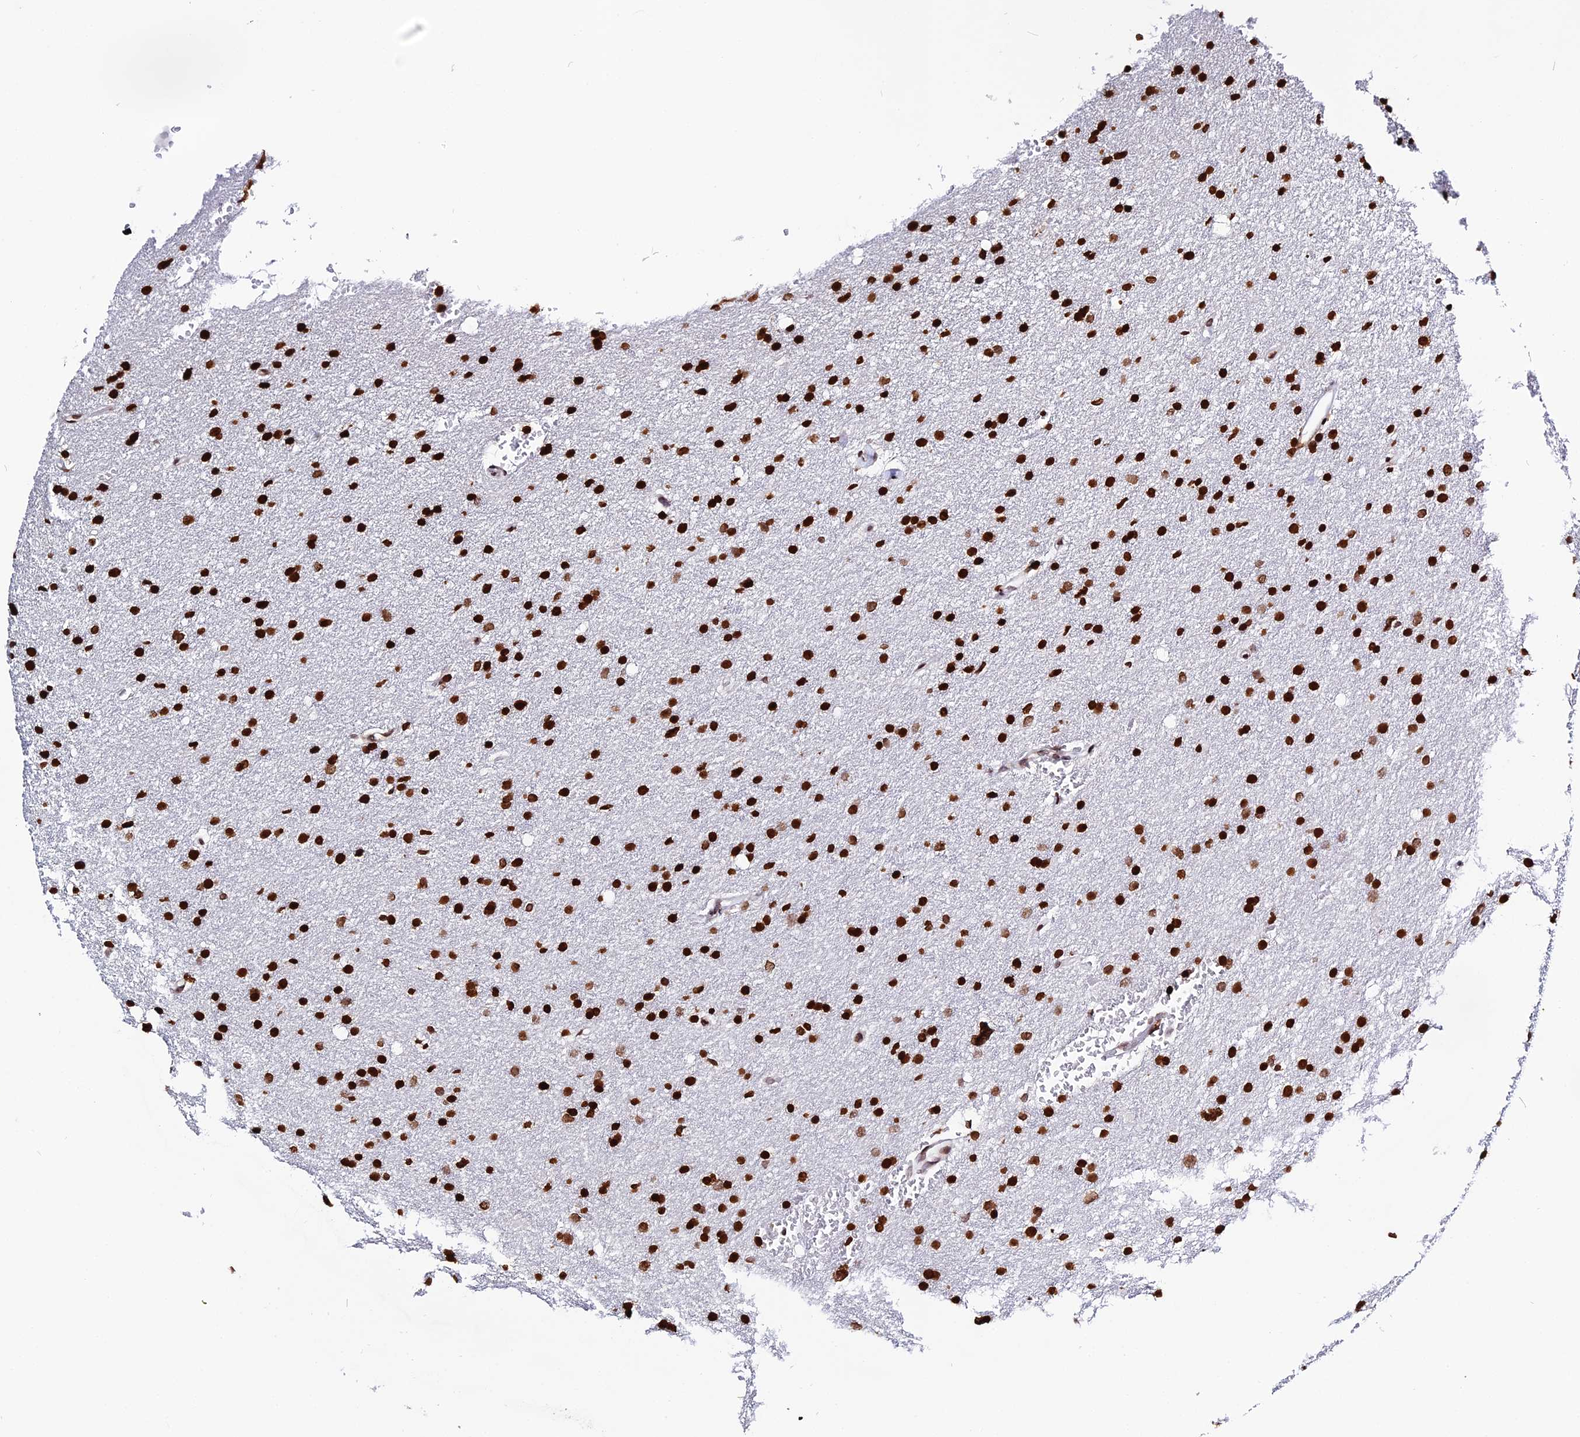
{"staining": {"intensity": "strong", "quantity": ">75%", "location": "nuclear"}, "tissue": "glioma", "cell_type": "Tumor cells", "image_type": "cancer", "snomed": [{"axis": "morphology", "description": "Glioma, malignant, High grade"}, {"axis": "topography", "description": "Cerebral cortex"}], "caption": "Glioma tissue exhibits strong nuclear expression in approximately >75% of tumor cells (DAB IHC, brown staining for protein, blue staining for nuclei).", "gene": "MACROH2A2", "patient": {"sex": "female", "age": 36}}